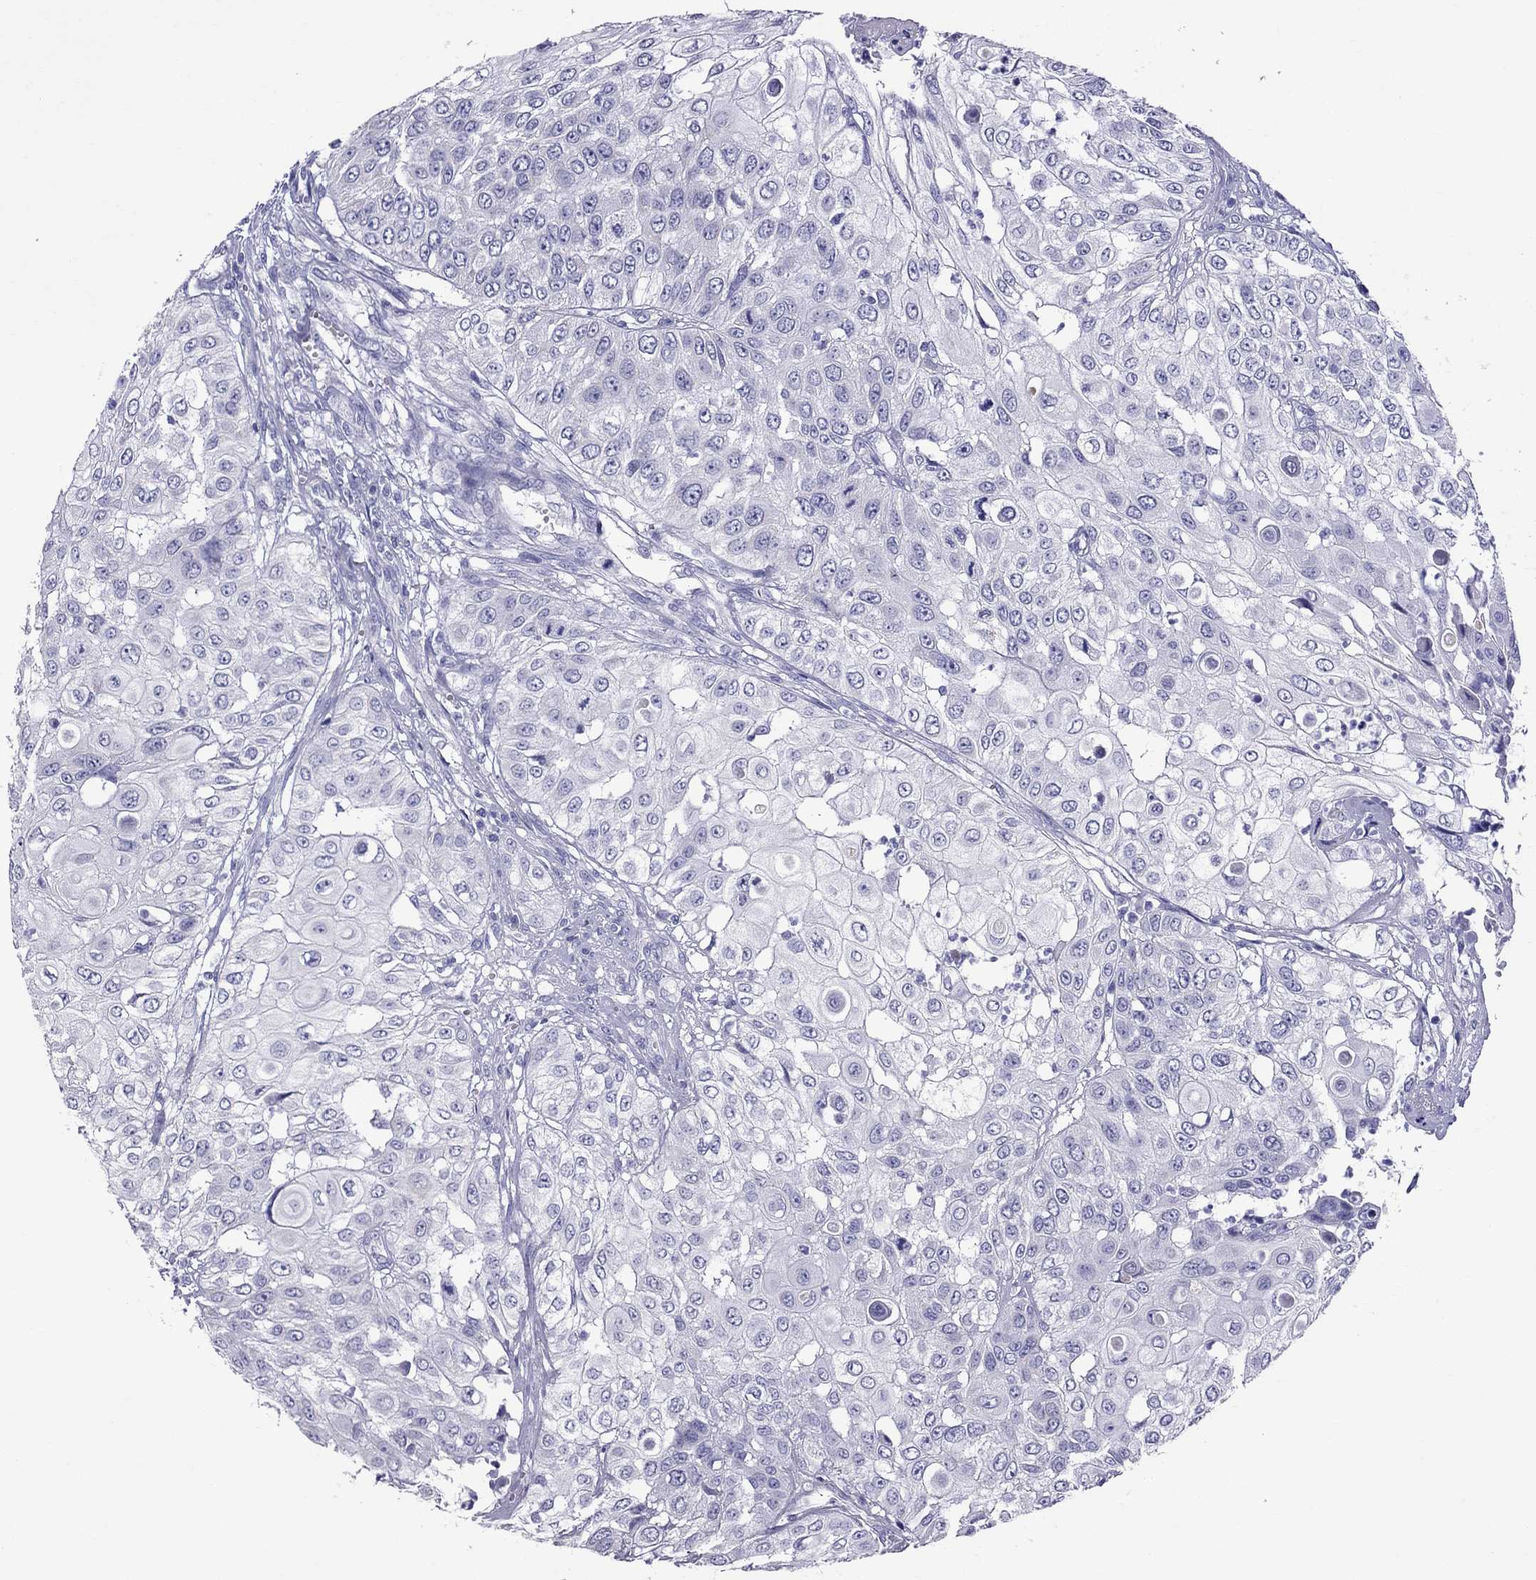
{"staining": {"intensity": "negative", "quantity": "none", "location": "none"}, "tissue": "urothelial cancer", "cell_type": "Tumor cells", "image_type": "cancer", "snomed": [{"axis": "morphology", "description": "Urothelial carcinoma, High grade"}, {"axis": "topography", "description": "Urinary bladder"}], "caption": "IHC micrograph of neoplastic tissue: high-grade urothelial carcinoma stained with DAB (3,3'-diaminobenzidine) demonstrates no significant protein expression in tumor cells.", "gene": "TTLL13", "patient": {"sex": "female", "age": 79}}